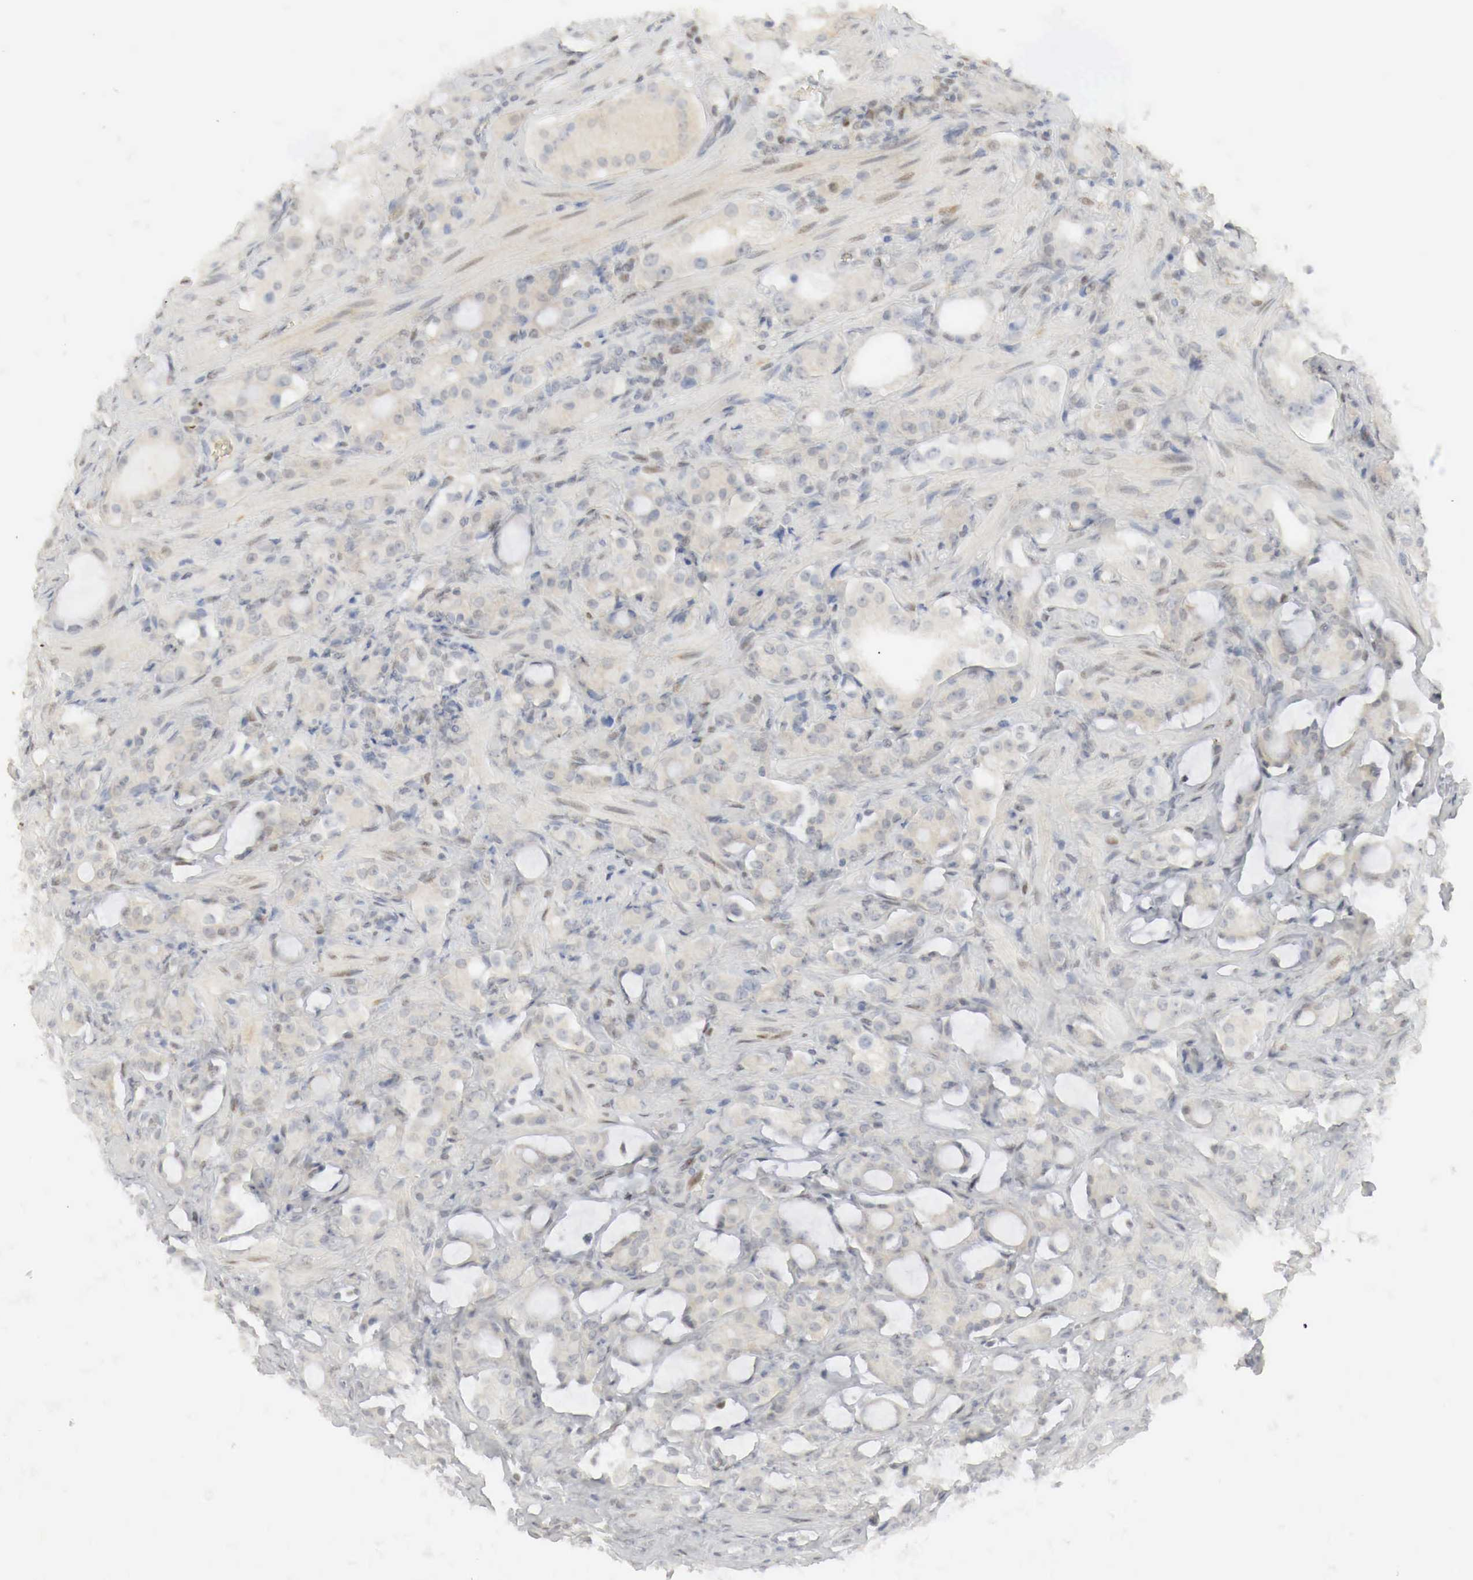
{"staining": {"intensity": "weak", "quantity": "<25%", "location": "cytoplasmic/membranous,nuclear"}, "tissue": "prostate cancer", "cell_type": "Tumor cells", "image_type": "cancer", "snomed": [{"axis": "morphology", "description": "Adenocarcinoma, Medium grade"}, {"axis": "topography", "description": "Prostate"}], "caption": "Protein analysis of medium-grade adenocarcinoma (prostate) demonstrates no significant positivity in tumor cells.", "gene": "MYC", "patient": {"sex": "male", "age": 73}}